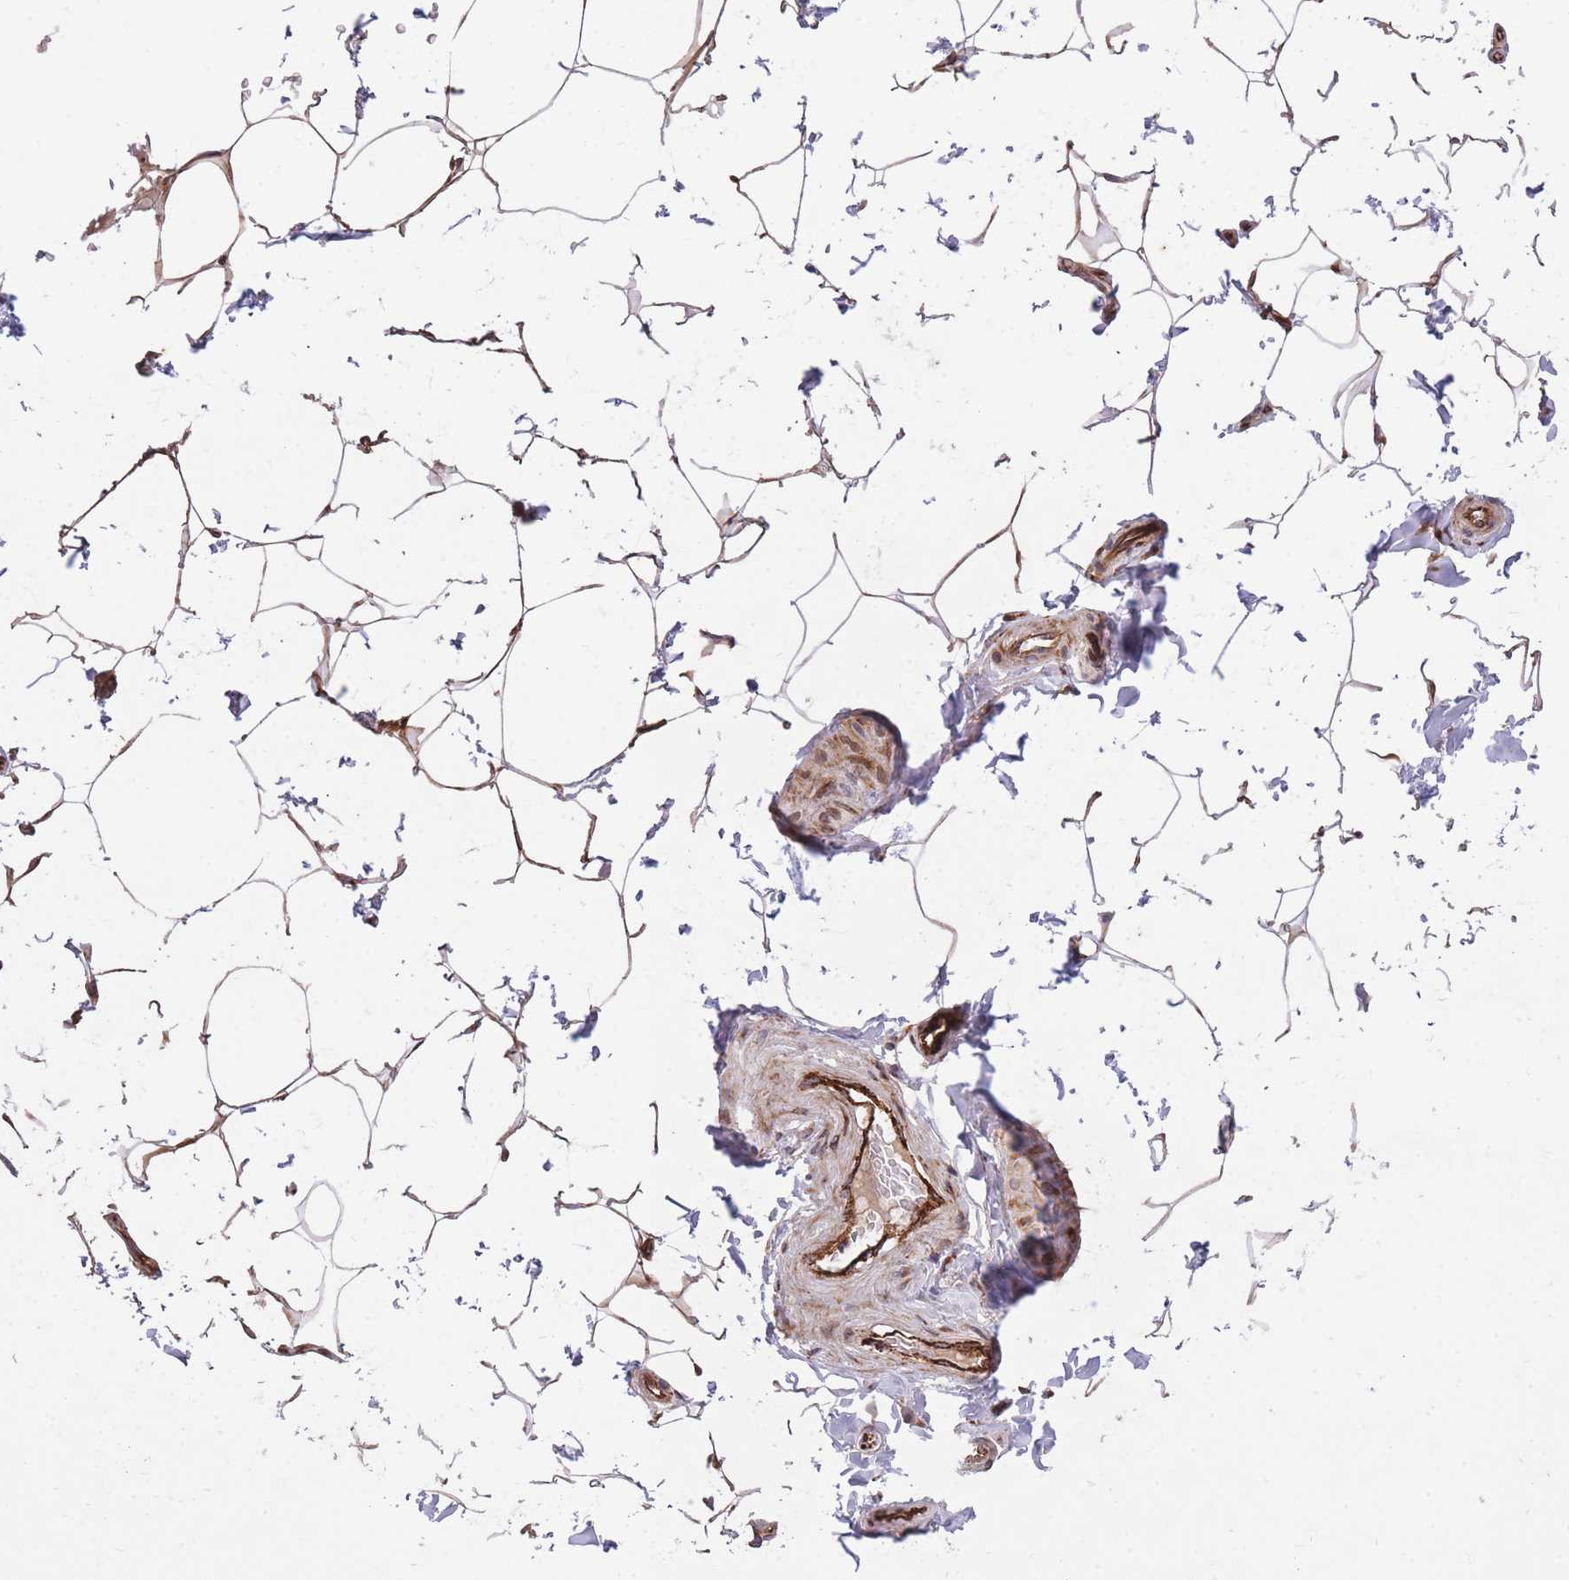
{"staining": {"intensity": "moderate", "quantity": ">75%", "location": "cytoplasmic/membranous"}, "tissue": "adipose tissue", "cell_type": "Adipocytes", "image_type": "normal", "snomed": [{"axis": "morphology", "description": "Normal tissue, NOS"}, {"axis": "topography", "description": "Soft tissue"}, {"axis": "topography", "description": "Adipose tissue"}, {"axis": "topography", "description": "Vascular tissue"}, {"axis": "topography", "description": "Peripheral nerve tissue"}], "caption": "The photomicrograph demonstrates immunohistochemical staining of benign adipose tissue. There is moderate cytoplasmic/membranous expression is present in about >75% of adipocytes.", "gene": "CISH", "patient": {"sex": "male", "age": 46}}